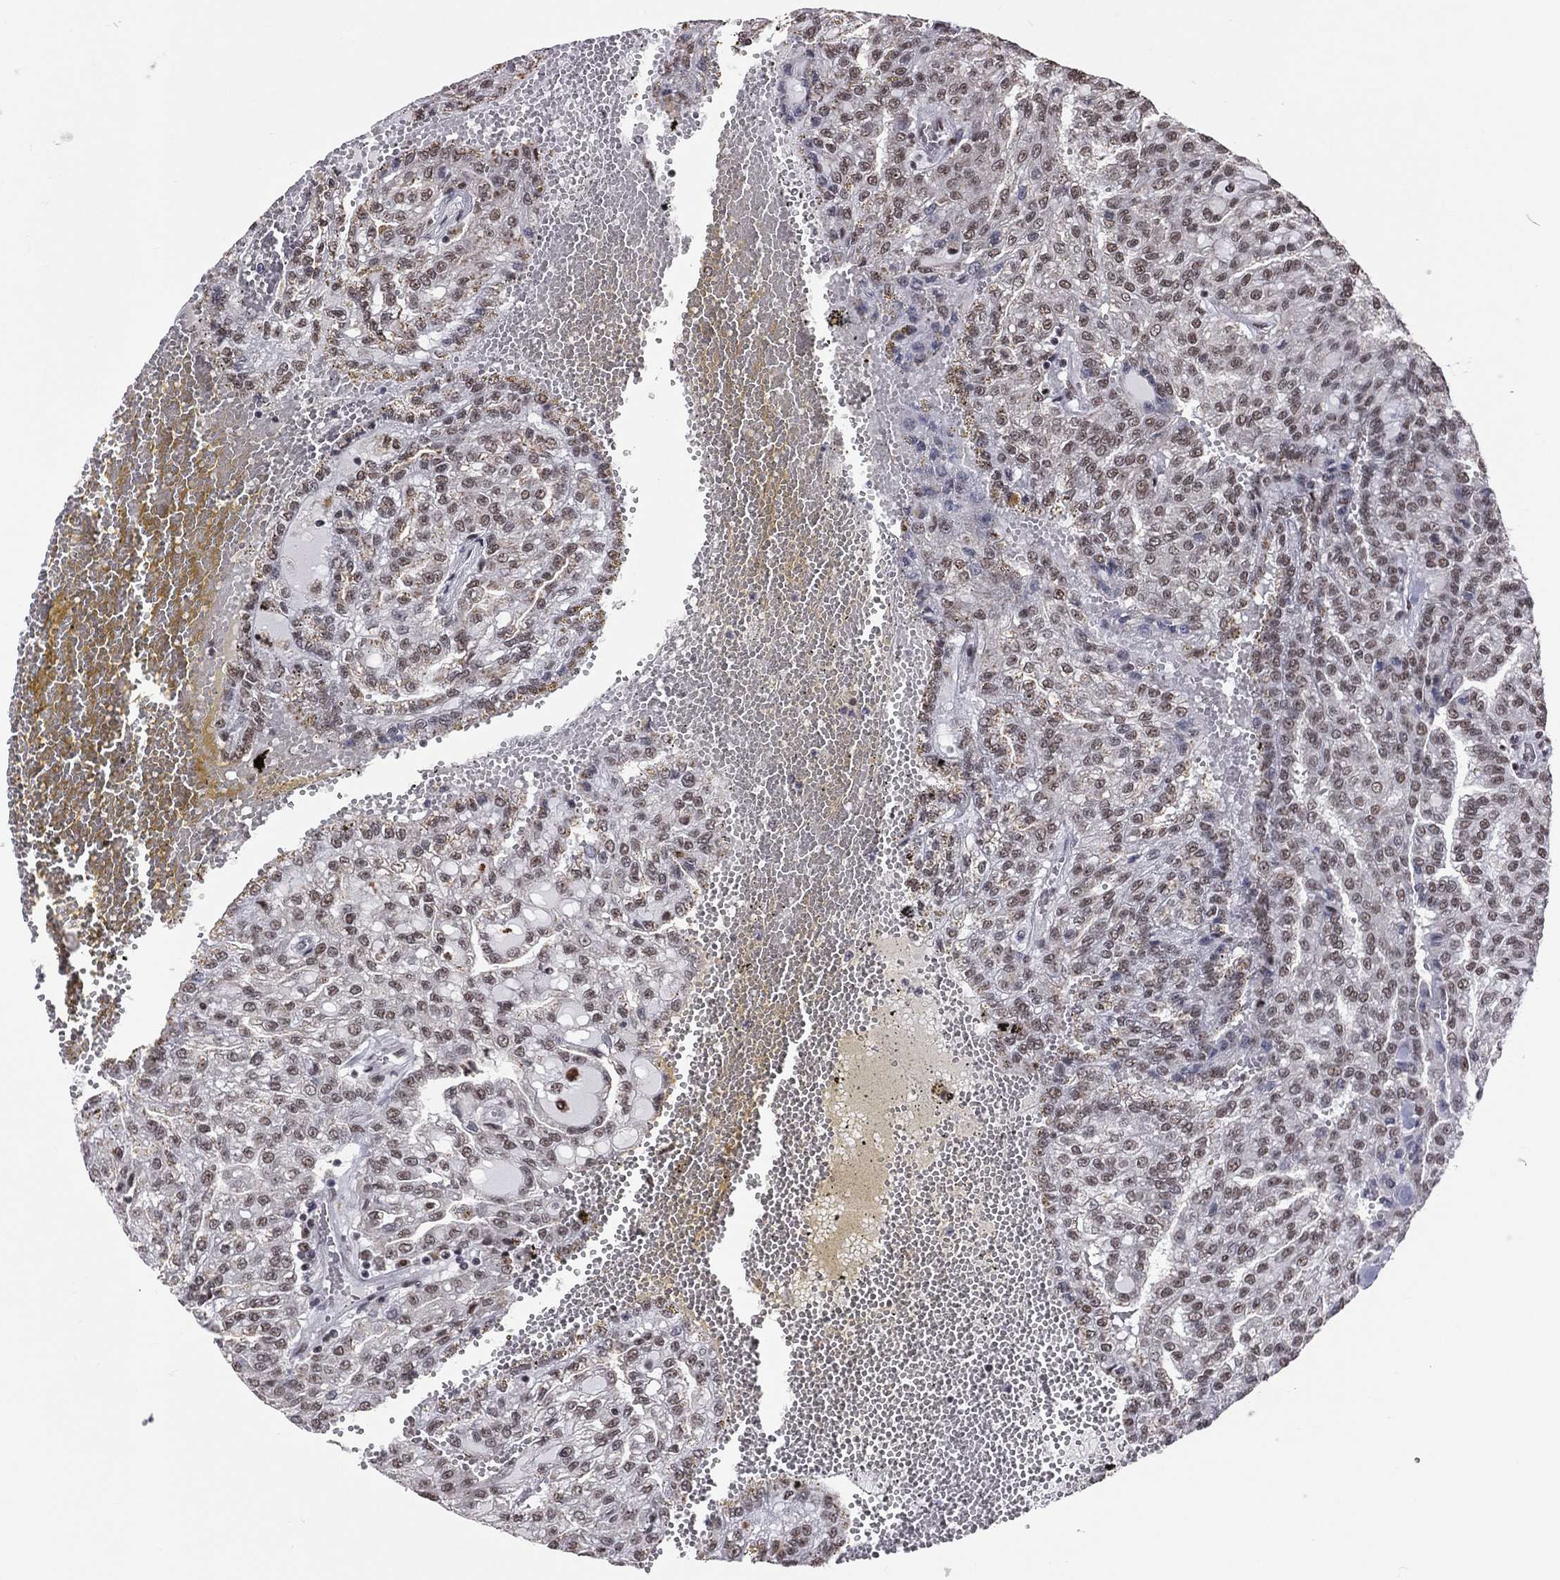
{"staining": {"intensity": "moderate", "quantity": "25%-75%", "location": "nuclear"}, "tissue": "renal cancer", "cell_type": "Tumor cells", "image_type": "cancer", "snomed": [{"axis": "morphology", "description": "Adenocarcinoma, NOS"}, {"axis": "topography", "description": "Kidney"}], "caption": "Tumor cells display moderate nuclear expression in about 25%-75% of cells in adenocarcinoma (renal).", "gene": "ZNF7", "patient": {"sex": "male", "age": 63}}